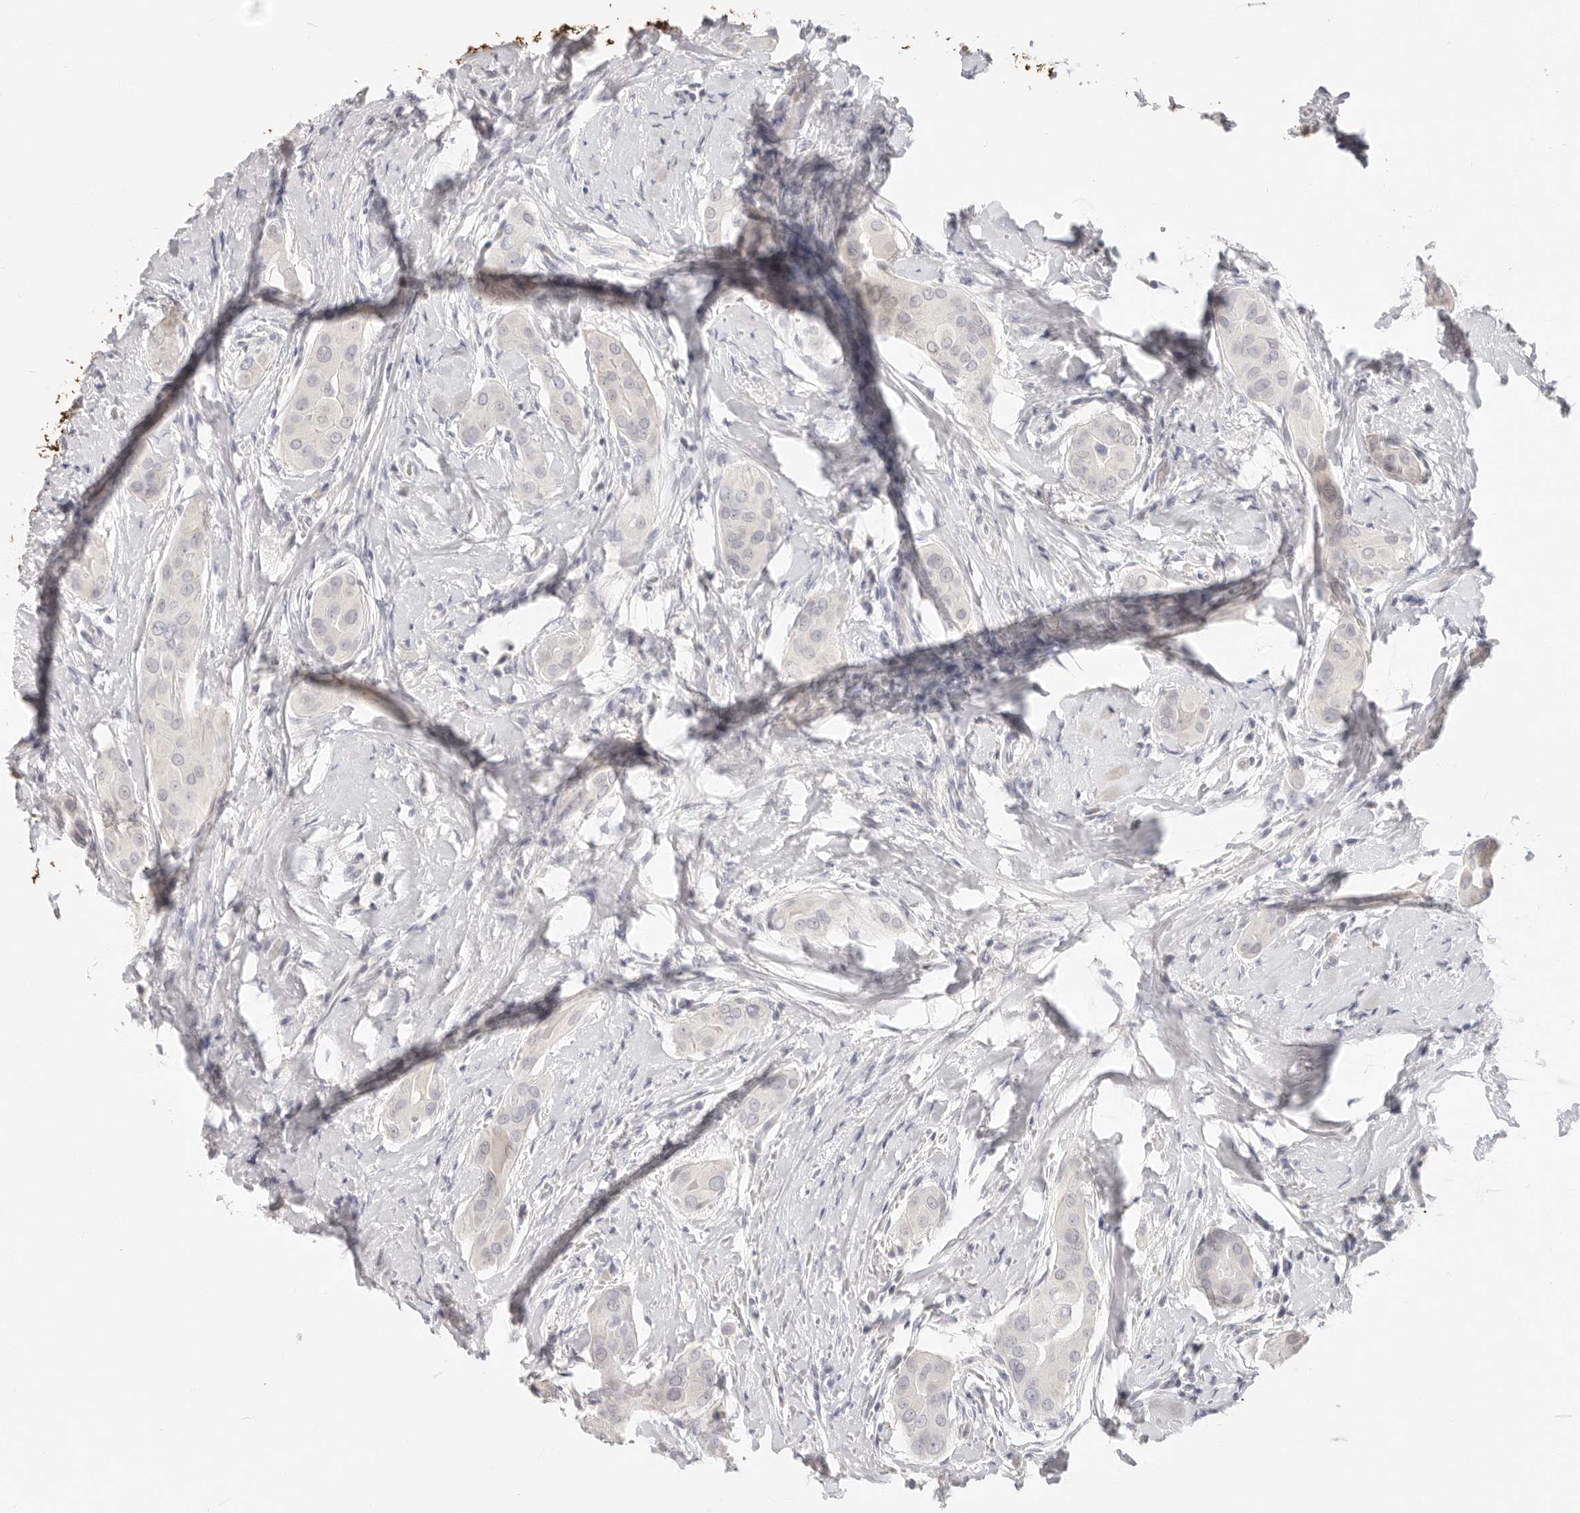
{"staining": {"intensity": "negative", "quantity": "none", "location": "none"}, "tissue": "thyroid cancer", "cell_type": "Tumor cells", "image_type": "cancer", "snomed": [{"axis": "morphology", "description": "Papillary adenocarcinoma, NOS"}, {"axis": "topography", "description": "Thyroid gland"}], "caption": "An image of thyroid cancer (papillary adenocarcinoma) stained for a protein exhibits no brown staining in tumor cells.", "gene": "ASCL1", "patient": {"sex": "male", "age": 33}}